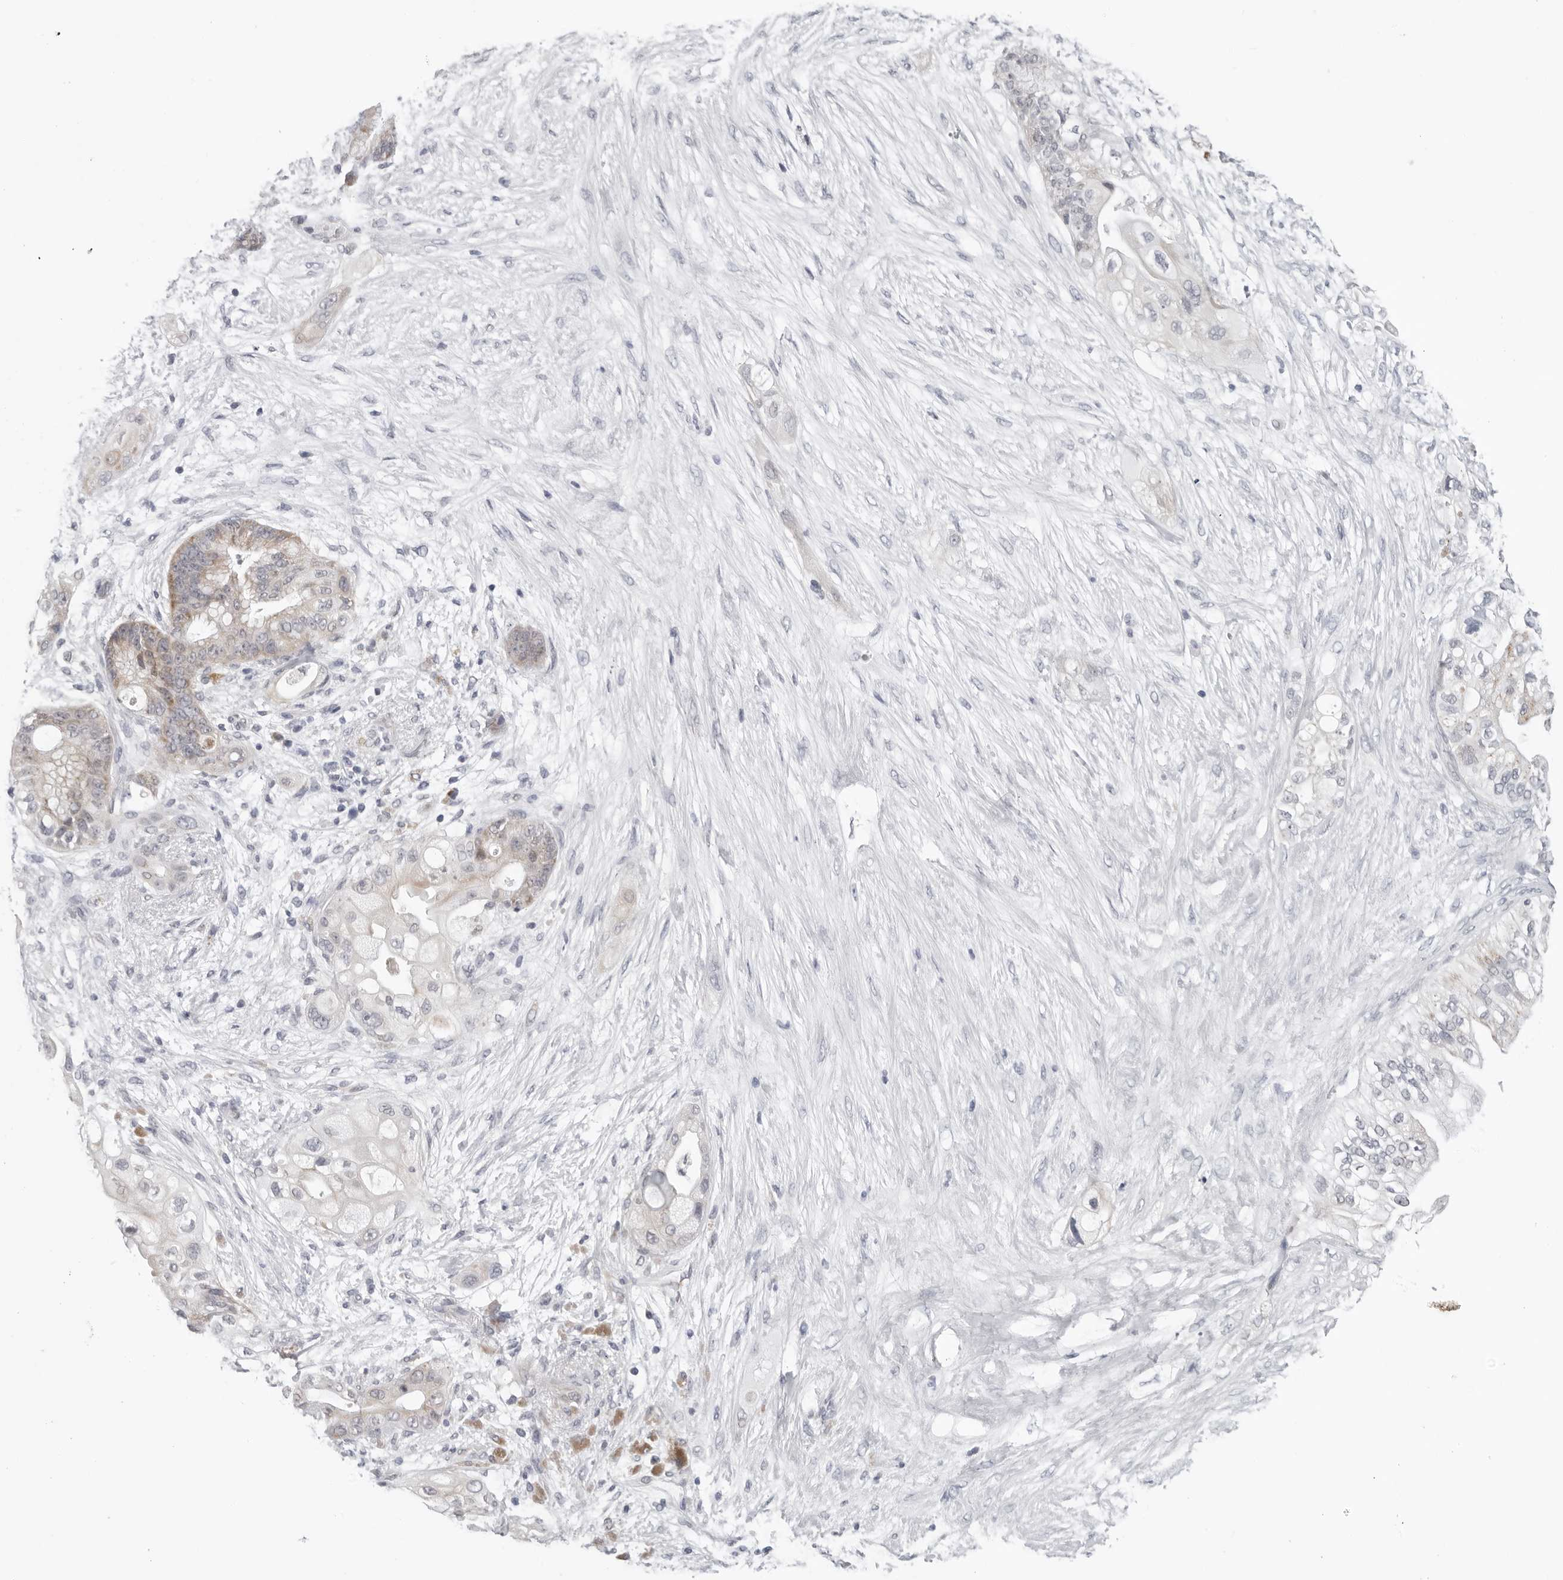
{"staining": {"intensity": "moderate", "quantity": "25%-75%", "location": "cytoplasmic/membranous"}, "tissue": "pancreatic cancer", "cell_type": "Tumor cells", "image_type": "cancer", "snomed": [{"axis": "morphology", "description": "Adenocarcinoma, NOS"}, {"axis": "topography", "description": "Pancreas"}], "caption": "Tumor cells demonstrate medium levels of moderate cytoplasmic/membranous expression in about 25%-75% of cells in adenocarcinoma (pancreatic).", "gene": "CPT2", "patient": {"sex": "male", "age": 53}}